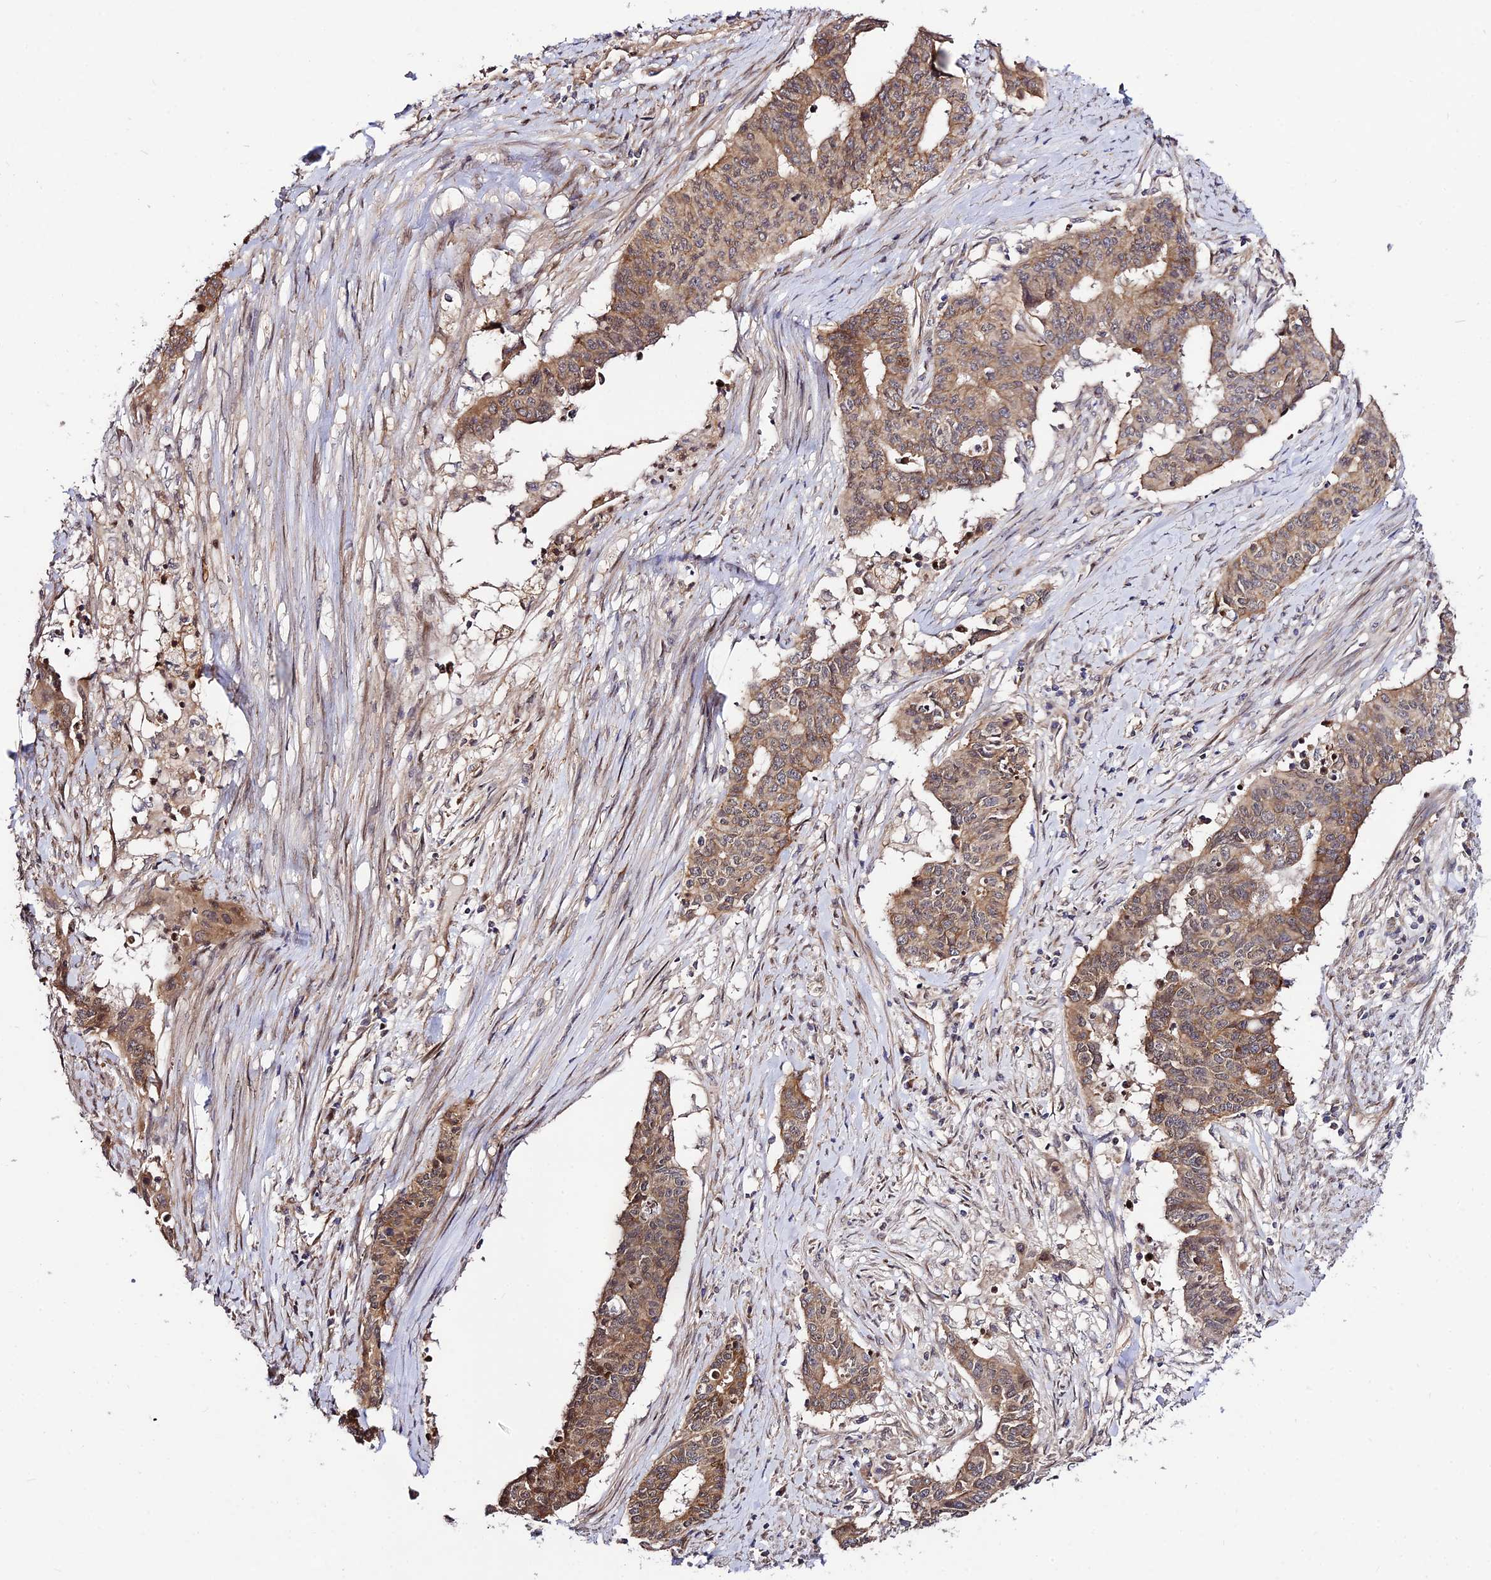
{"staining": {"intensity": "moderate", "quantity": ">75%", "location": "cytoplasmic/membranous"}, "tissue": "endometrial cancer", "cell_type": "Tumor cells", "image_type": "cancer", "snomed": [{"axis": "morphology", "description": "Adenocarcinoma, NOS"}, {"axis": "topography", "description": "Endometrium"}], "caption": "Moderate cytoplasmic/membranous positivity for a protein is present in approximately >75% of tumor cells of endometrial cancer using immunohistochemistry (IHC).", "gene": "SMG6", "patient": {"sex": "female", "age": 59}}